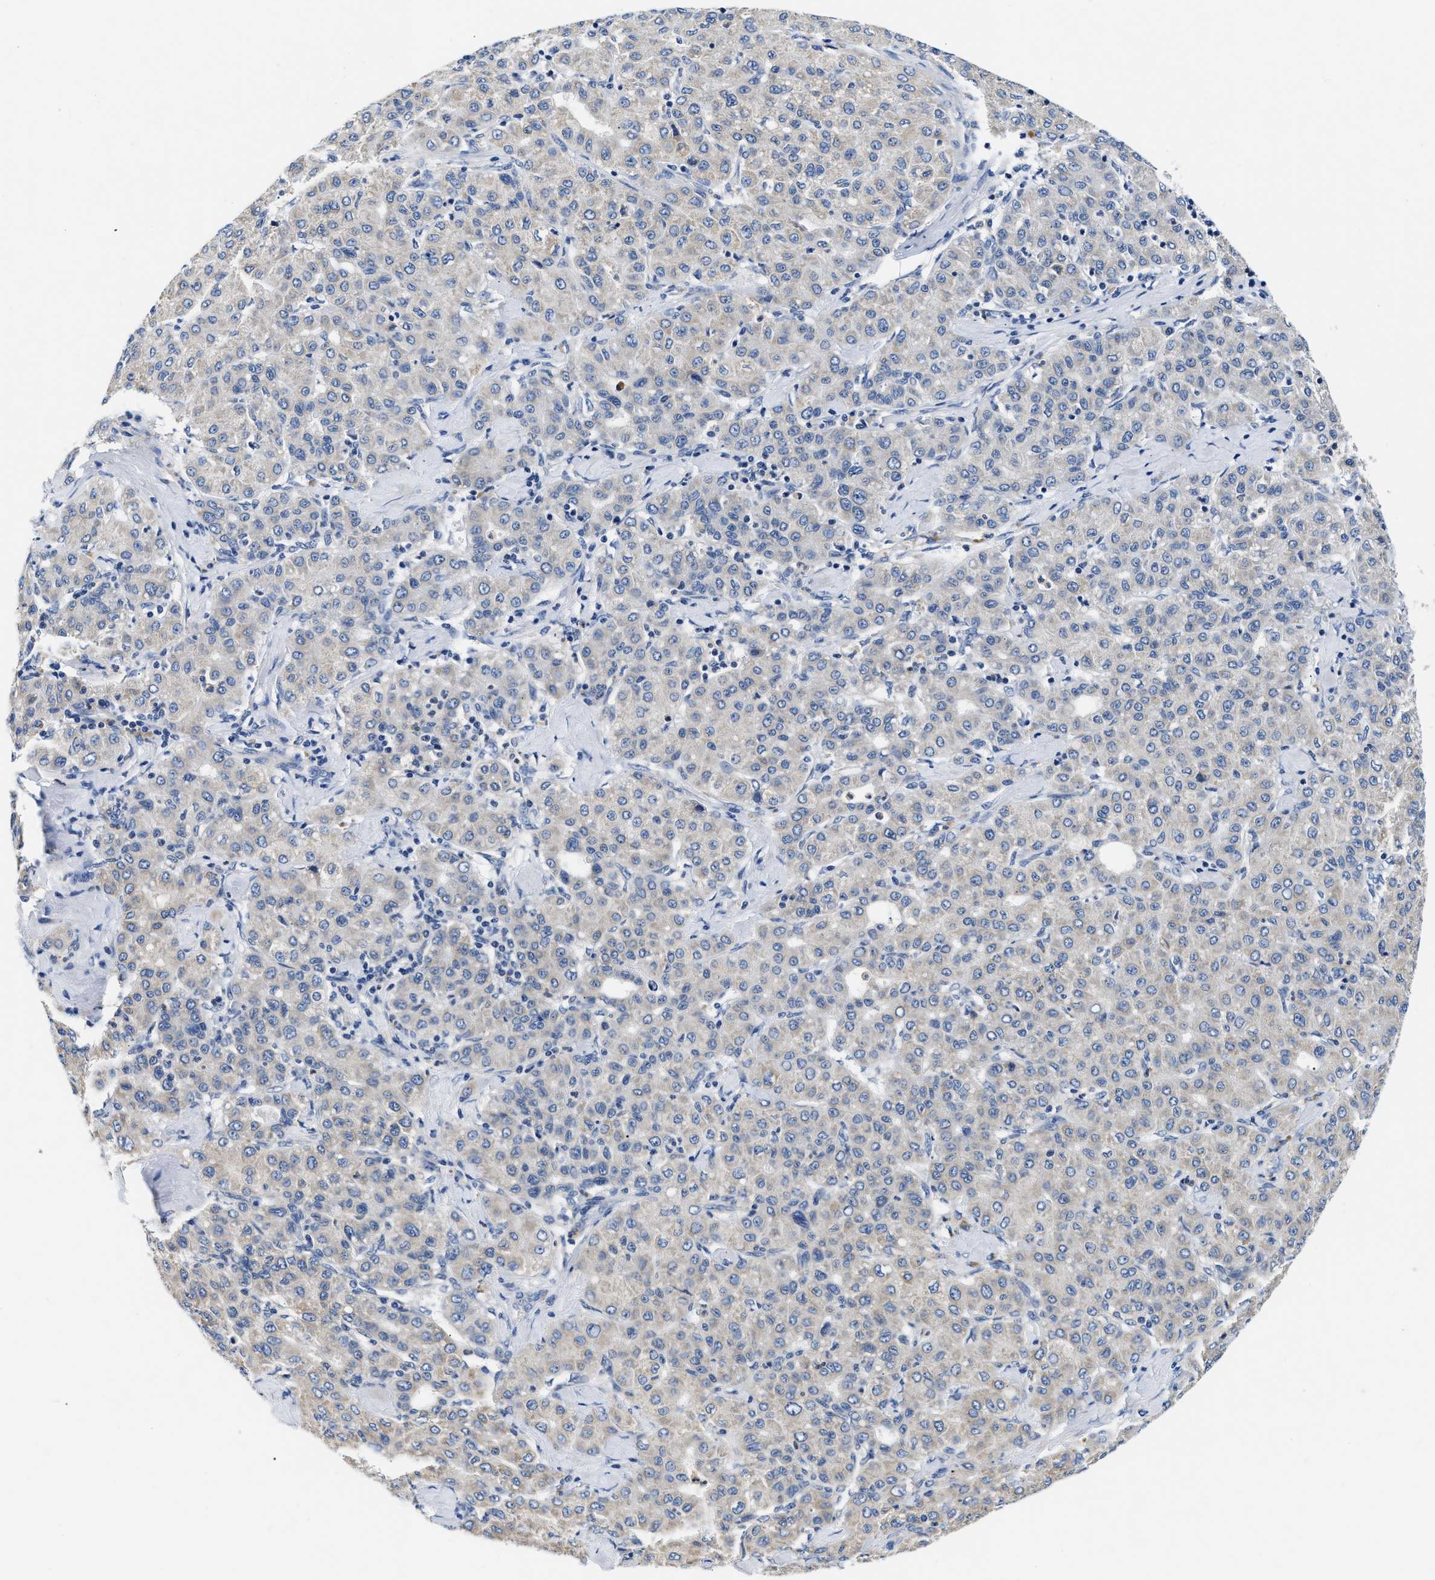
{"staining": {"intensity": "negative", "quantity": "none", "location": "none"}, "tissue": "liver cancer", "cell_type": "Tumor cells", "image_type": "cancer", "snomed": [{"axis": "morphology", "description": "Carcinoma, Hepatocellular, NOS"}, {"axis": "topography", "description": "Liver"}], "caption": "A high-resolution micrograph shows IHC staining of liver cancer (hepatocellular carcinoma), which reveals no significant staining in tumor cells.", "gene": "FAM185A", "patient": {"sex": "male", "age": 65}}